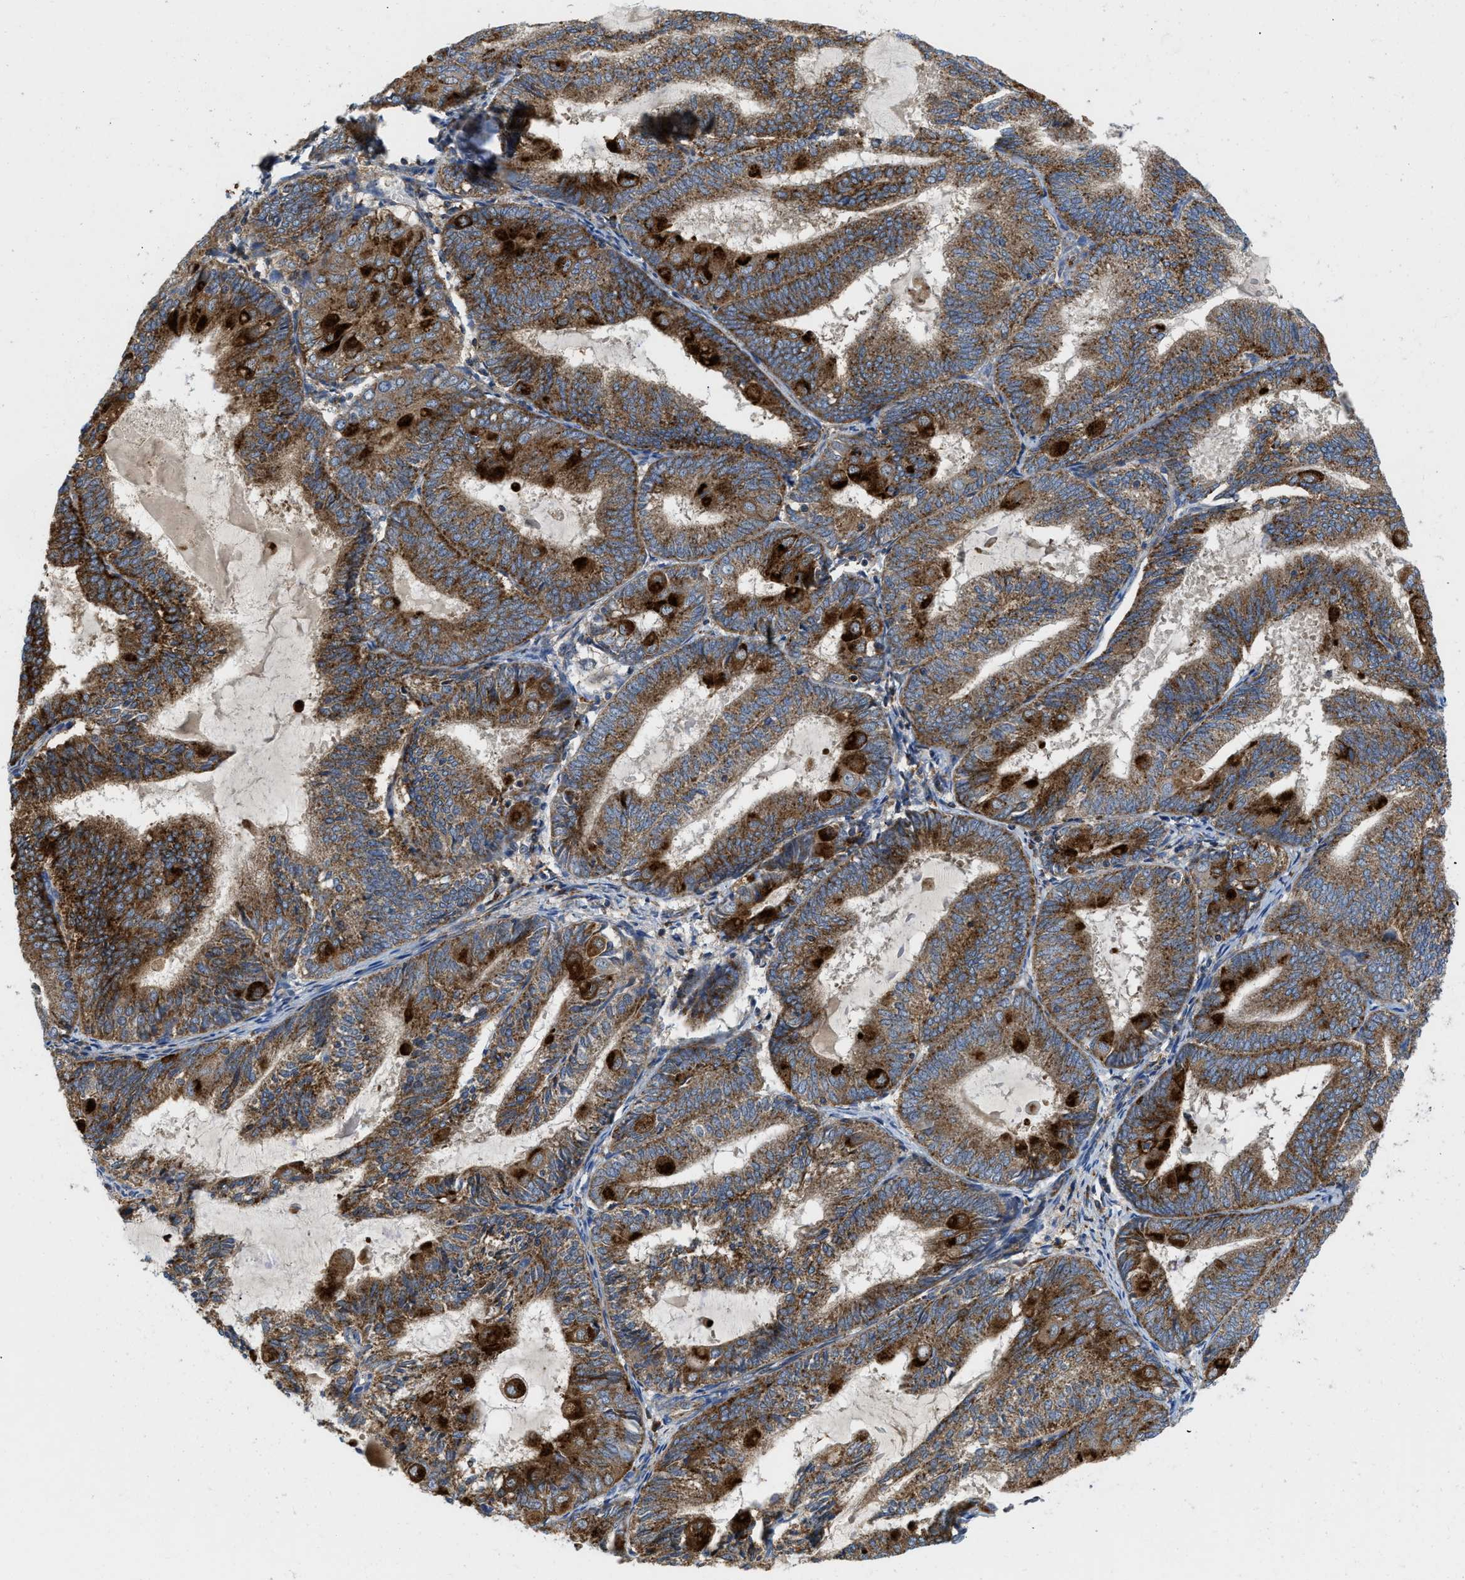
{"staining": {"intensity": "strong", "quantity": ">75%", "location": "cytoplasmic/membranous"}, "tissue": "endometrial cancer", "cell_type": "Tumor cells", "image_type": "cancer", "snomed": [{"axis": "morphology", "description": "Adenocarcinoma, NOS"}, {"axis": "topography", "description": "Endometrium"}], "caption": "Immunohistochemistry (IHC) (DAB (3,3'-diaminobenzidine)) staining of human adenocarcinoma (endometrial) shows strong cytoplasmic/membranous protein staining in approximately >75% of tumor cells.", "gene": "ENPP4", "patient": {"sex": "female", "age": 81}}